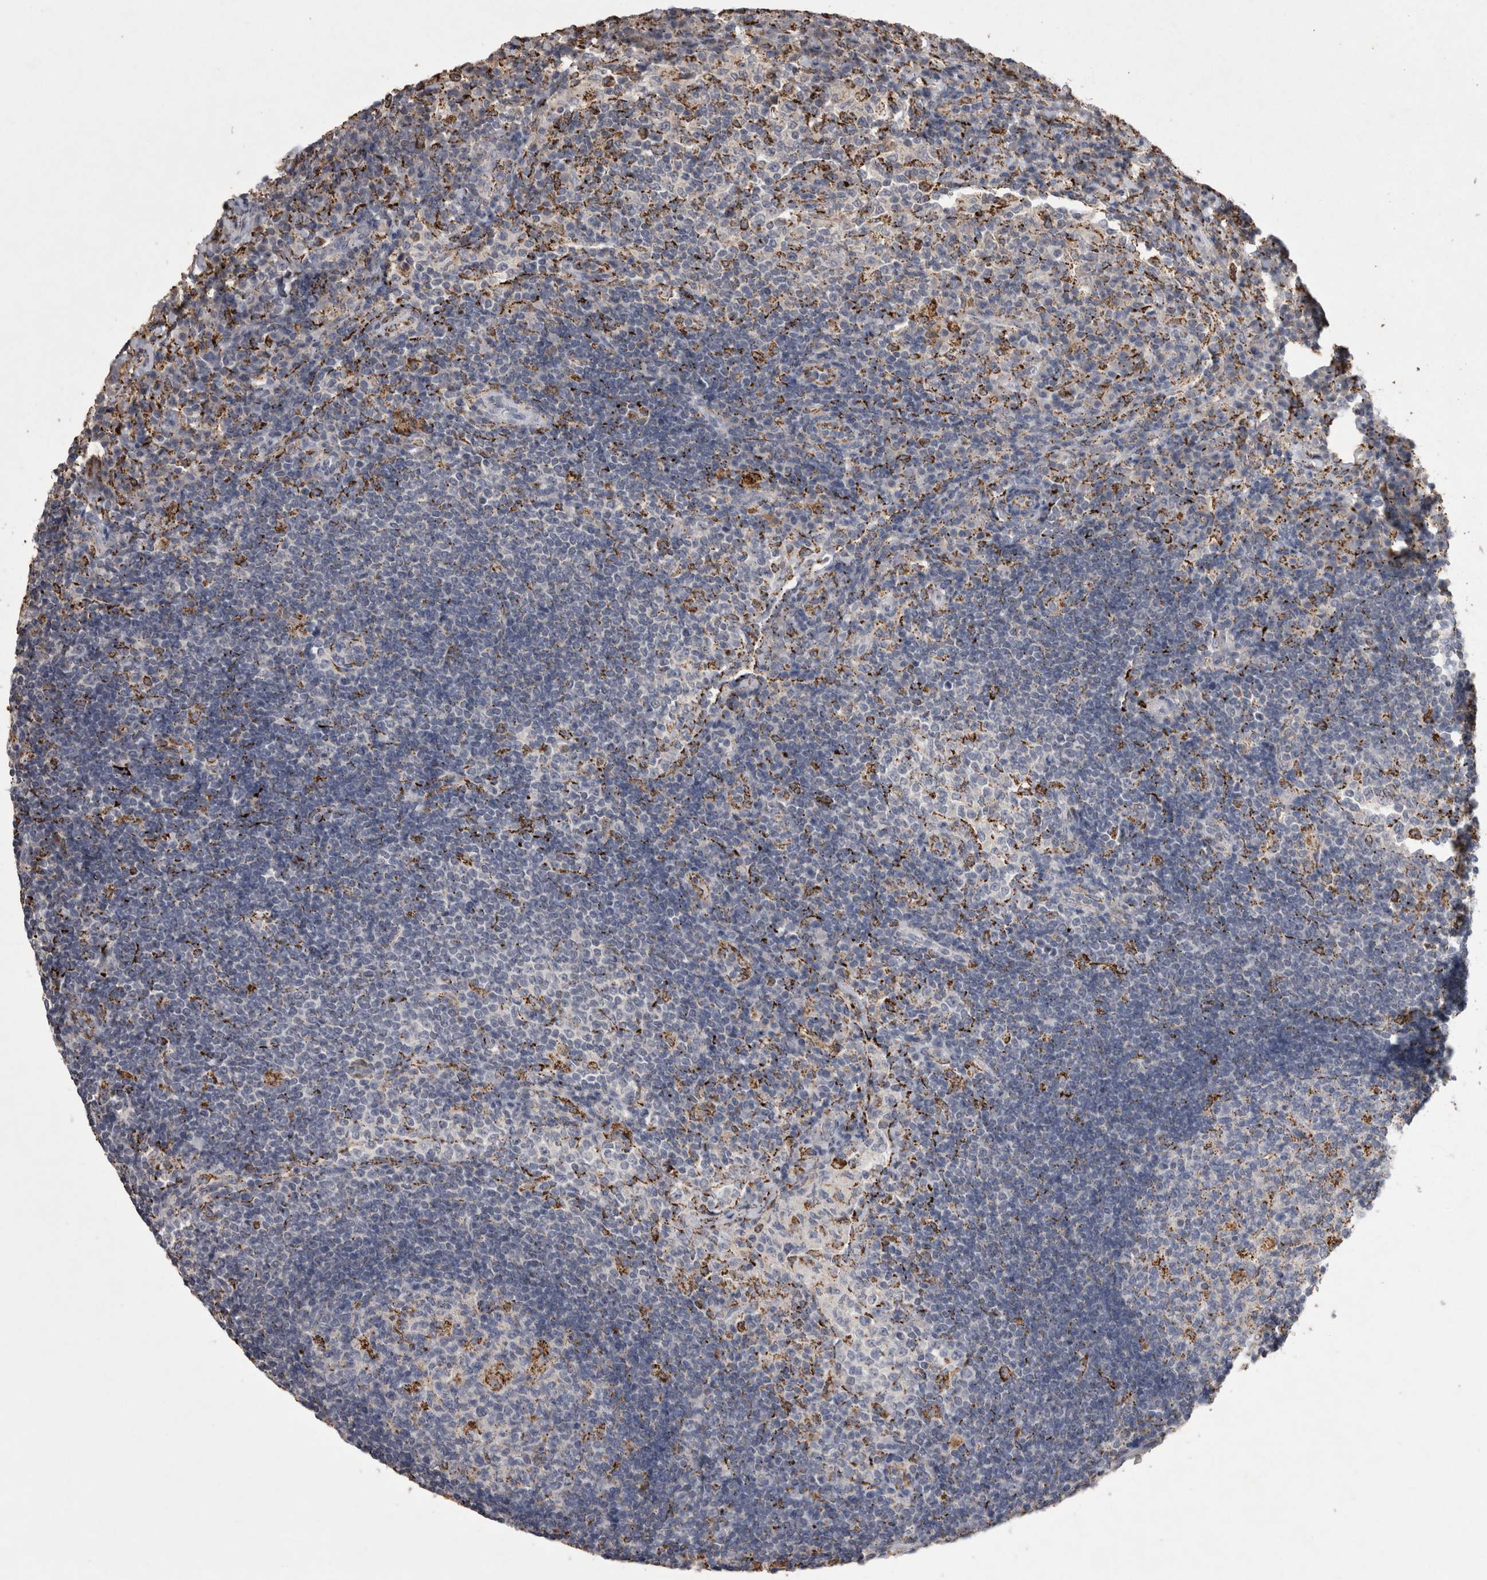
{"staining": {"intensity": "moderate", "quantity": "<25%", "location": "cytoplasmic/membranous"}, "tissue": "lymph node", "cell_type": "Germinal center cells", "image_type": "normal", "snomed": [{"axis": "morphology", "description": "Normal tissue, NOS"}, {"axis": "topography", "description": "Lymph node"}], "caption": "DAB (3,3'-diaminobenzidine) immunohistochemical staining of unremarkable human lymph node displays moderate cytoplasmic/membranous protein expression in about <25% of germinal center cells.", "gene": "DKK3", "patient": {"sex": "female", "age": 53}}